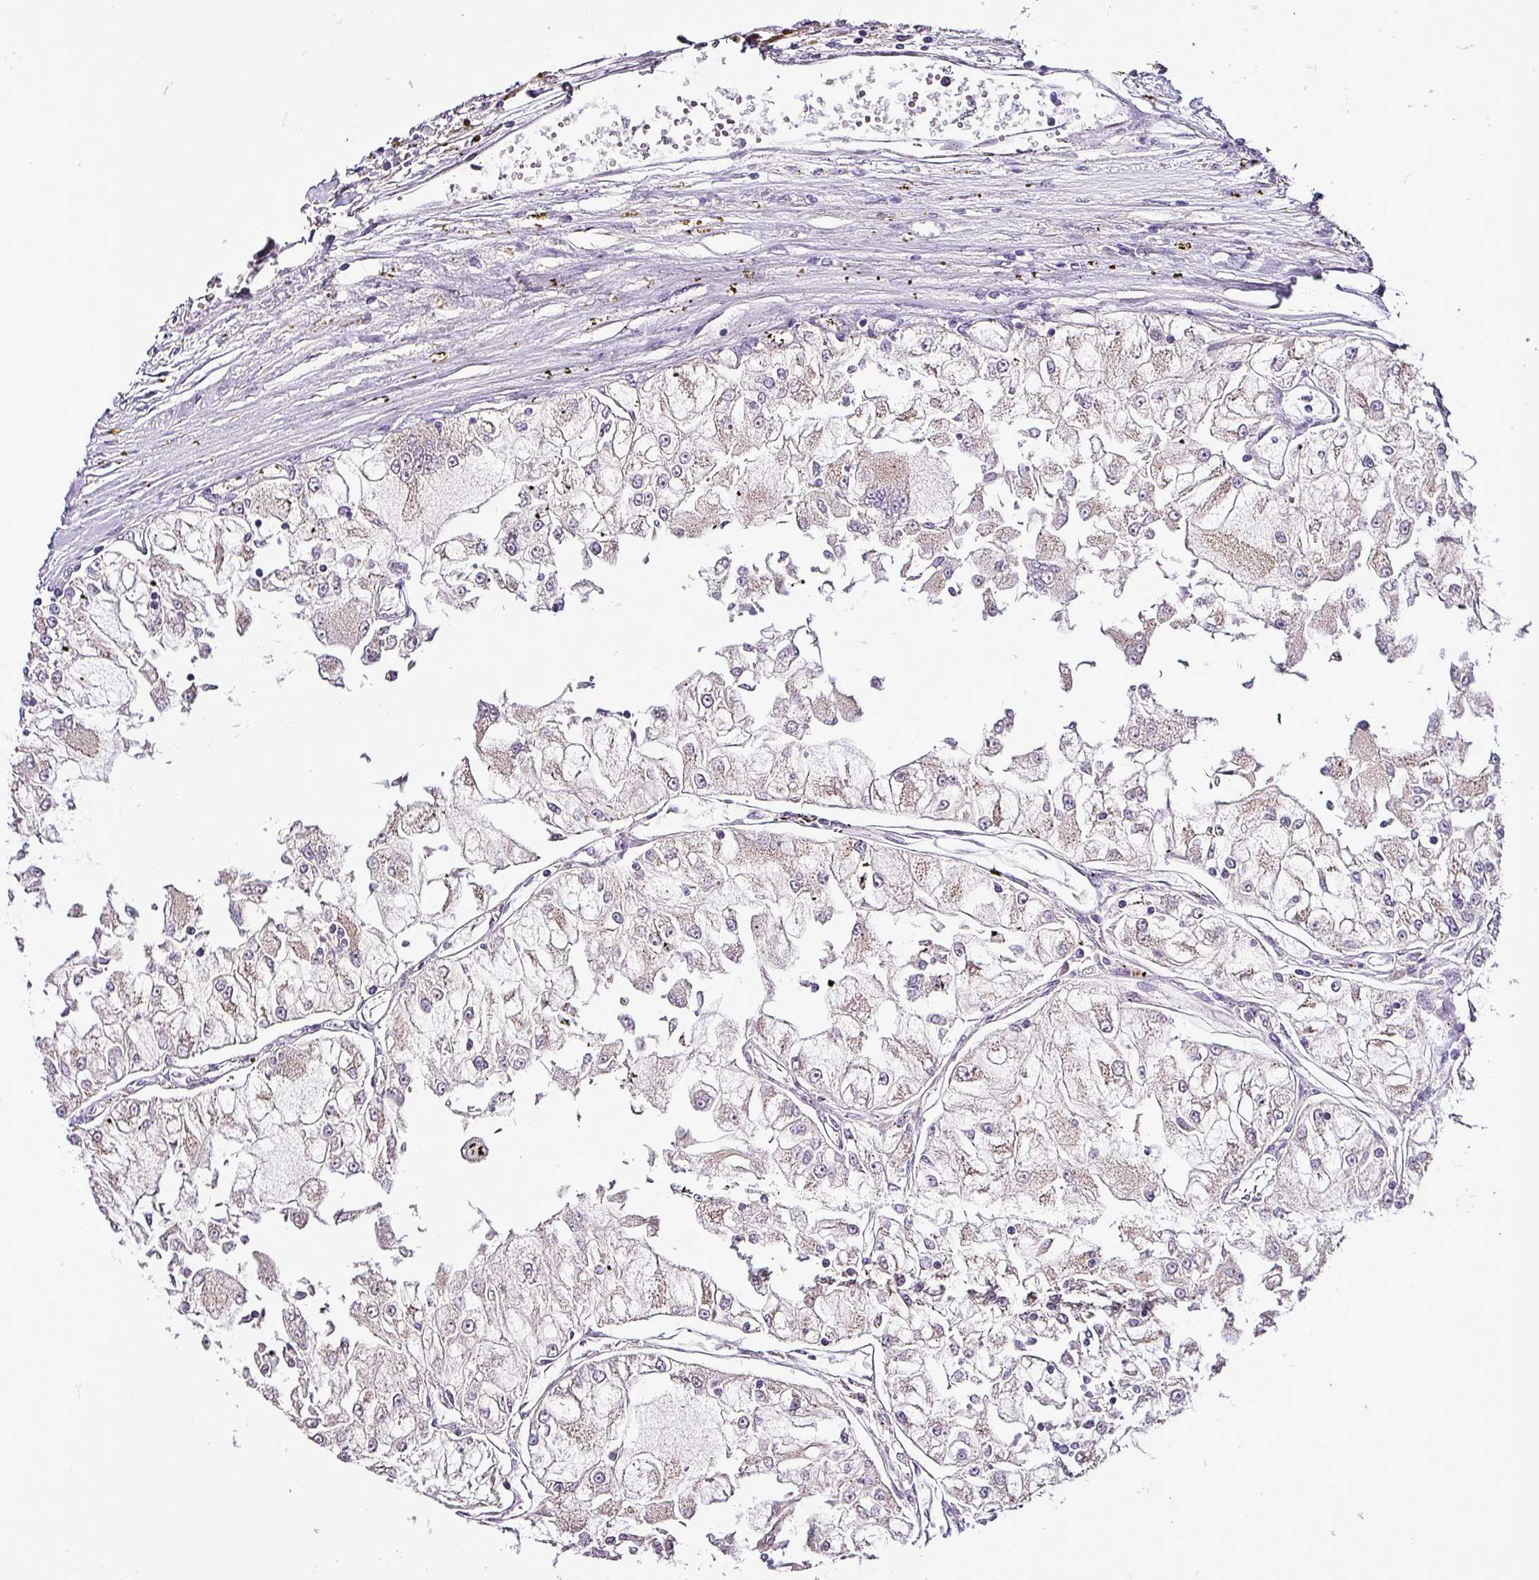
{"staining": {"intensity": "negative", "quantity": "none", "location": "none"}, "tissue": "renal cancer", "cell_type": "Tumor cells", "image_type": "cancer", "snomed": [{"axis": "morphology", "description": "Adenocarcinoma, NOS"}, {"axis": "topography", "description": "Kidney"}], "caption": "An immunohistochemistry (IHC) photomicrograph of renal cancer (adenocarcinoma) is shown. There is no staining in tumor cells of renal cancer (adenocarcinoma).", "gene": "GRAPL", "patient": {"sex": "female", "age": 72}}